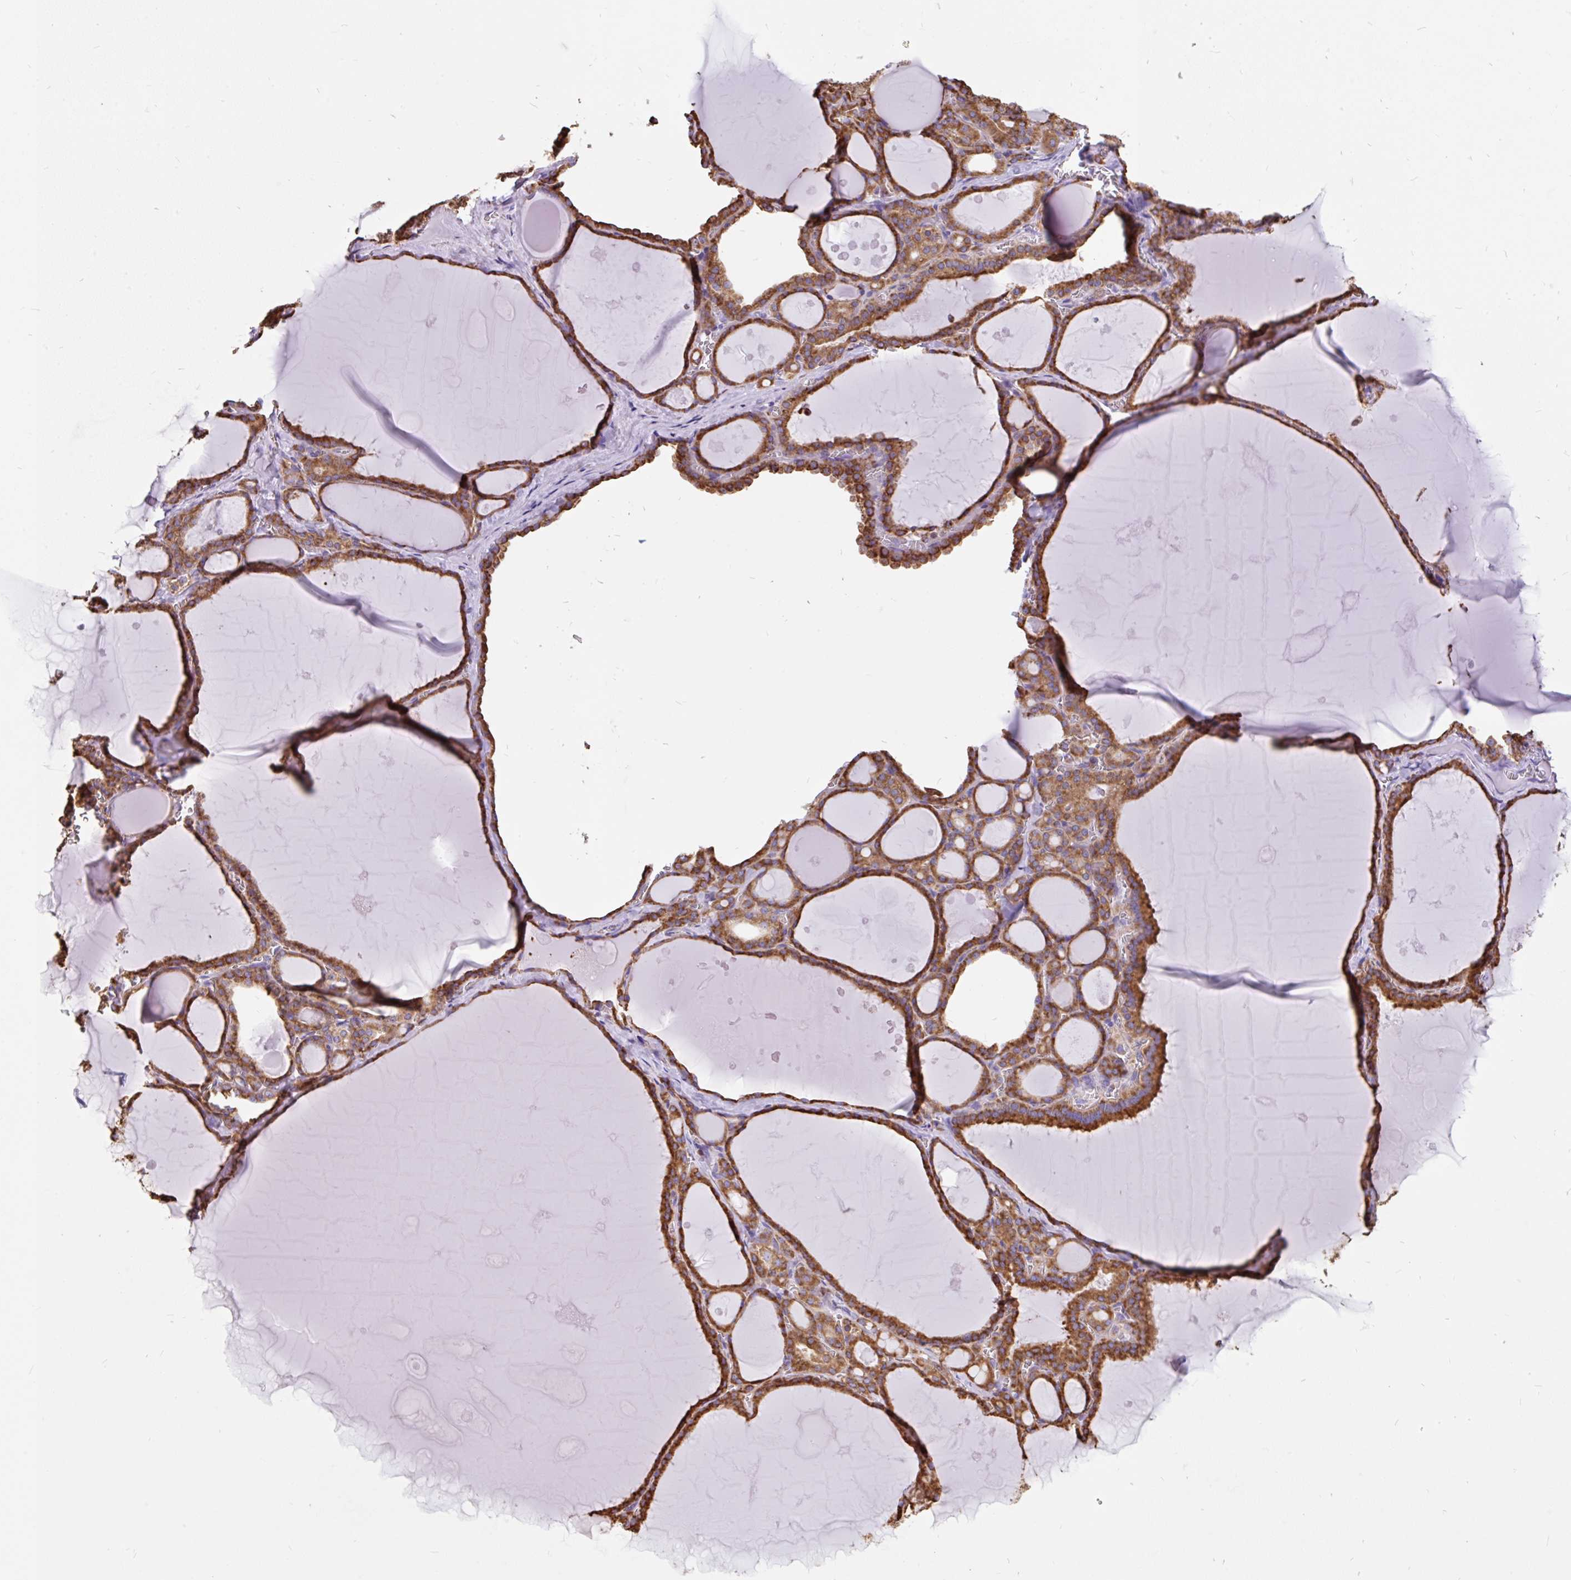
{"staining": {"intensity": "strong", "quantity": ">75%", "location": "cytoplasmic/membranous"}, "tissue": "thyroid gland", "cell_type": "Glandular cells", "image_type": "normal", "snomed": [{"axis": "morphology", "description": "Normal tissue, NOS"}, {"axis": "topography", "description": "Thyroid gland"}], "caption": "Immunohistochemistry micrograph of normal thyroid gland stained for a protein (brown), which shows high levels of strong cytoplasmic/membranous expression in approximately >75% of glandular cells.", "gene": "EML5", "patient": {"sex": "male", "age": 56}}